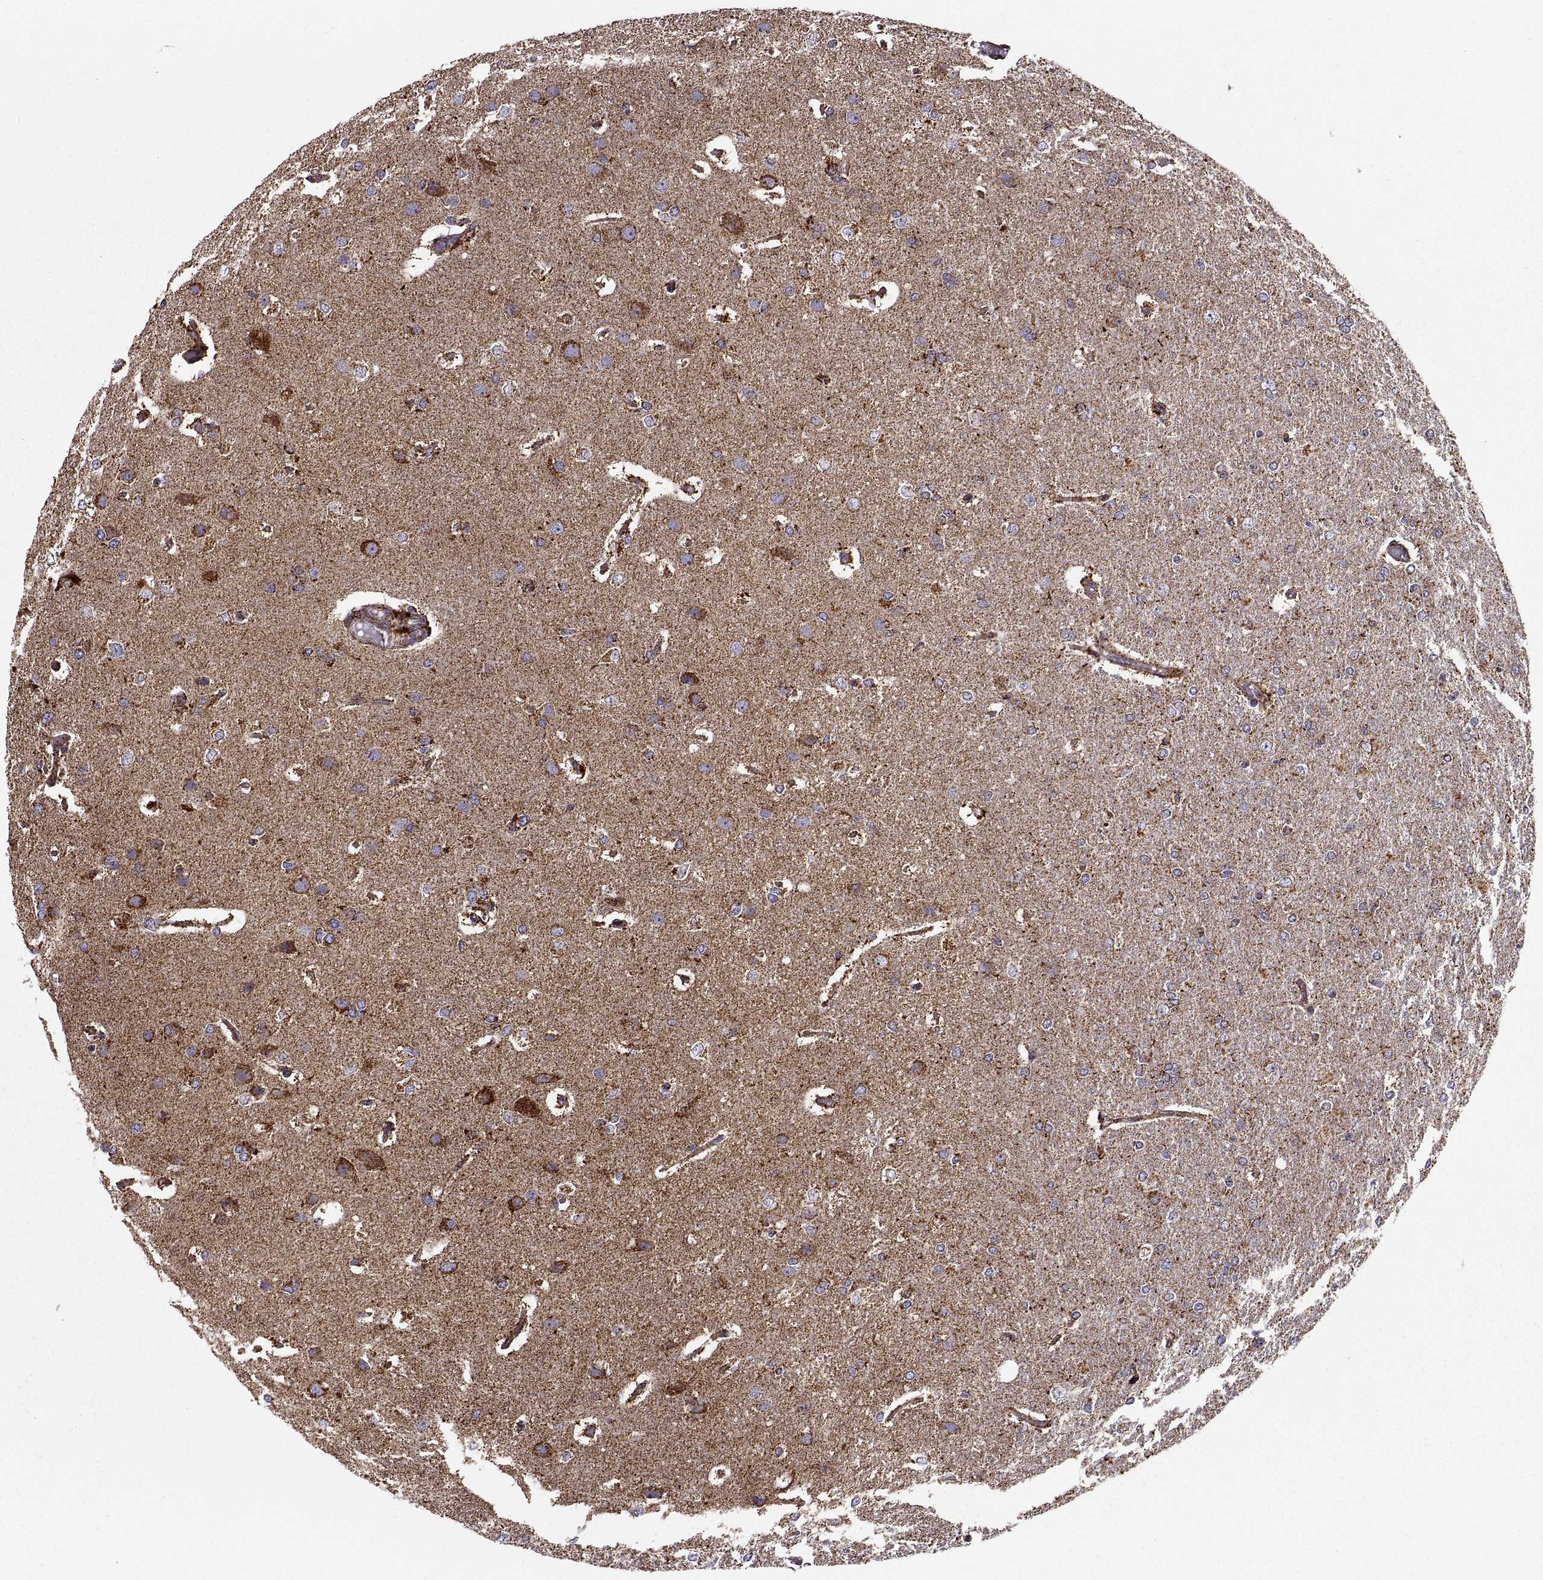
{"staining": {"intensity": "strong", "quantity": "<25%", "location": "cytoplasmic/membranous"}, "tissue": "glioma", "cell_type": "Tumor cells", "image_type": "cancer", "snomed": [{"axis": "morphology", "description": "Glioma, malignant, High grade"}, {"axis": "topography", "description": "Brain"}], "caption": "Human malignant glioma (high-grade) stained with a protein marker reveals strong staining in tumor cells.", "gene": "ARSD", "patient": {"sex": "male", "age": 68}}